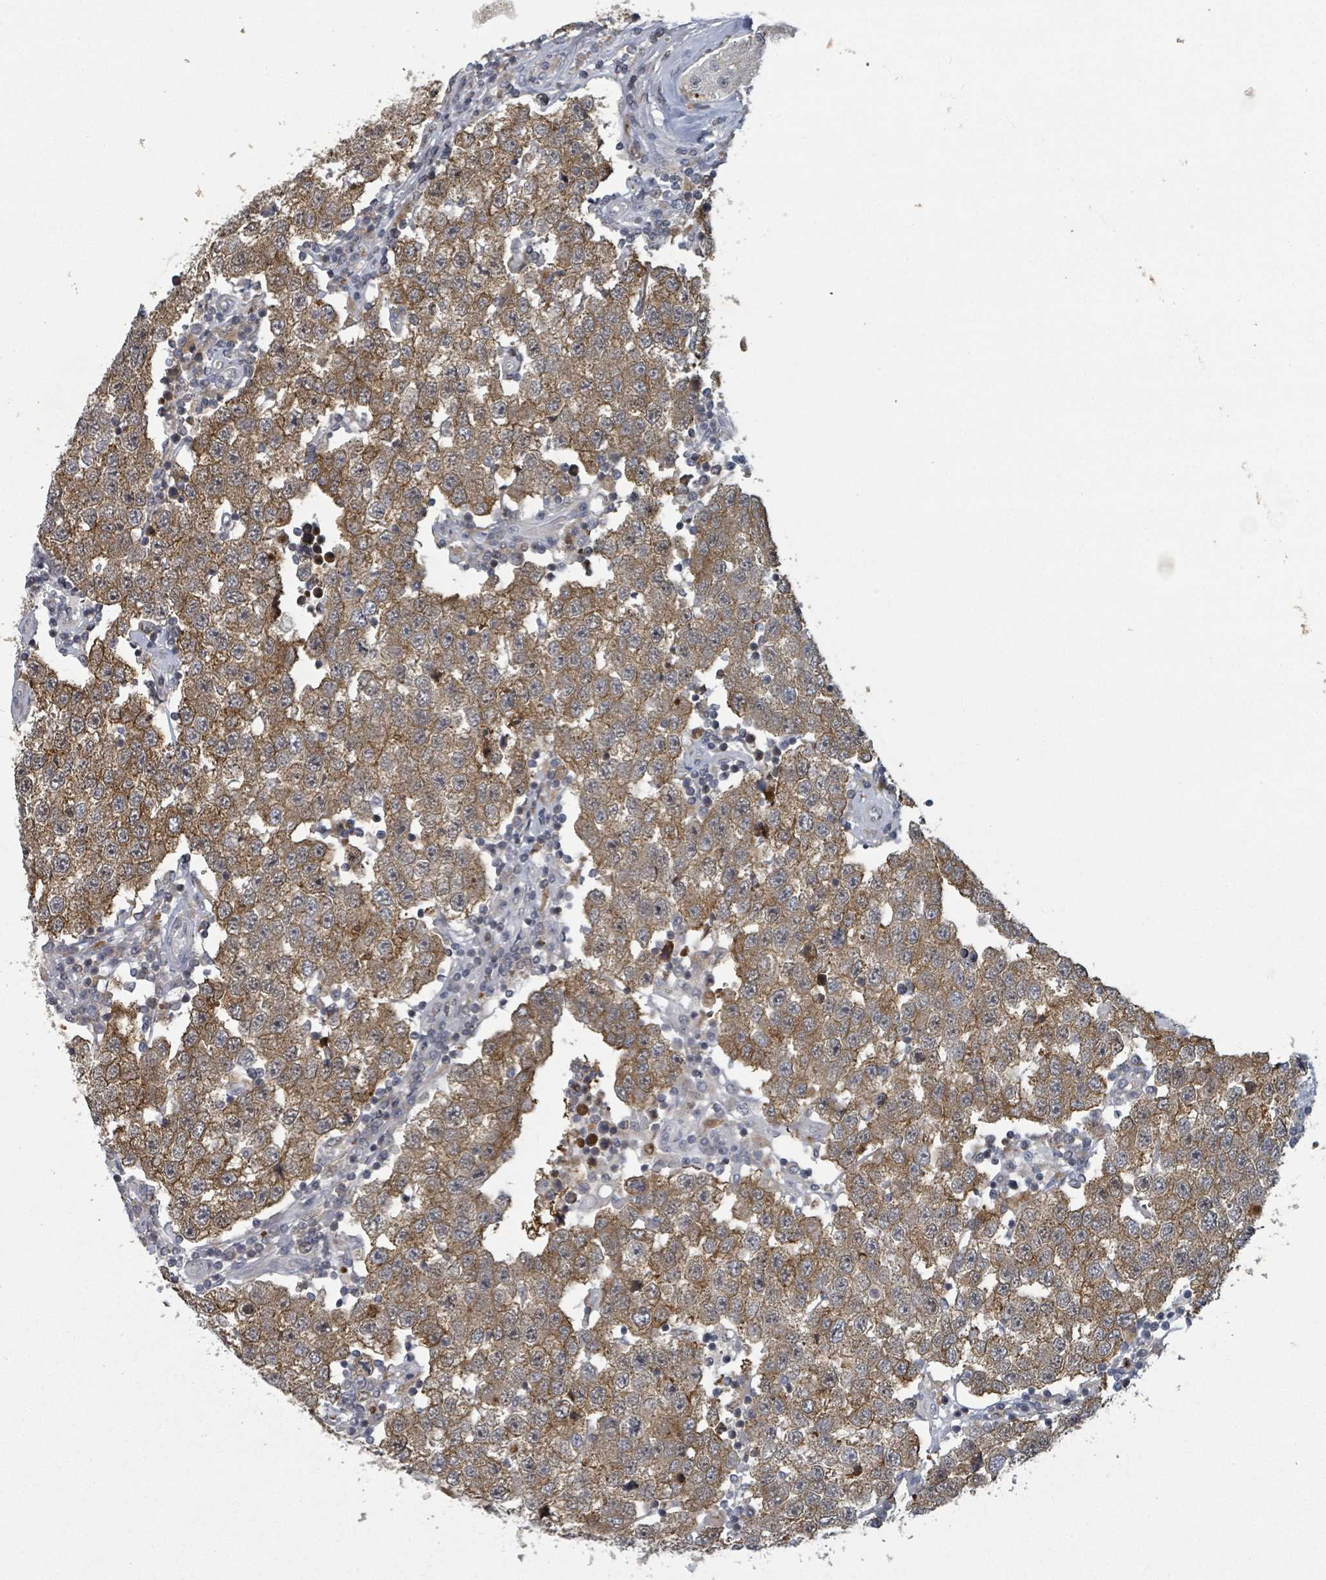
{"staining": {"intensity": "moderate", "quantity": ">75%", "location": "cytoplasmic/membranous,nuclear"}, "tissue": "testis cancer", "cell_type": "Tumor cells", "image_type": "cancer", "snomed": [{"axis": "morphology", "description": "Seminoma, NOS"}, {"axis": "topography", "description": "Testis"}], "caption": "Moderate cytoplasmic/membranous and nuclear staining is identified in about >75% of tumor cells in seminoma (testis). The protein of interest is stained brown, and the nuclei are stained in blue (DAB IHC with brightfield microscopy, high magnification).", "gene": "GTF3C1", "patient": {"sex": "male", "age": 34}}